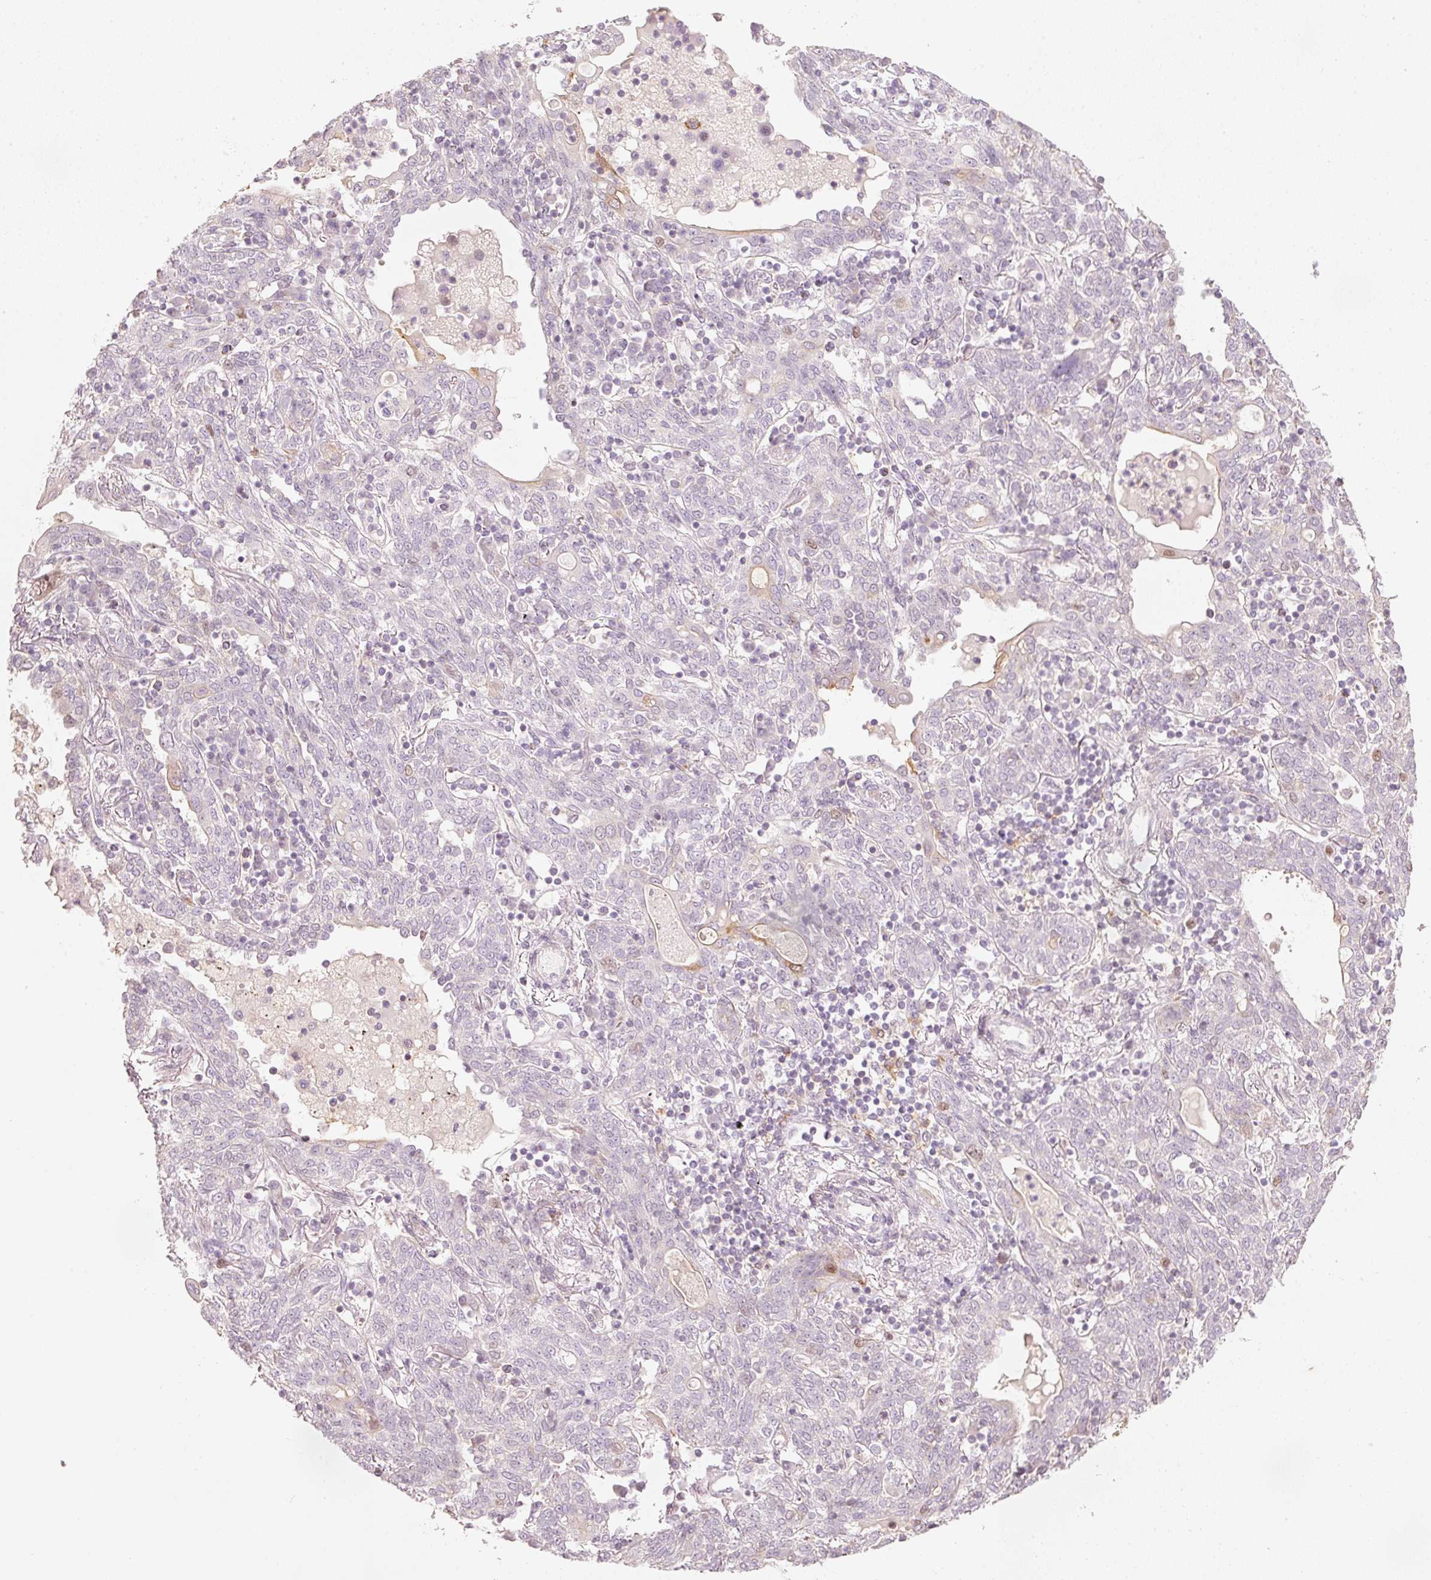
{"staining": {"intensity": "moderate", "quantity": "<25%", "location": "nuclear"}, "tissue": "lung cancer", "cell_type": "Tumor cells", "image_type": "cancer", "snomed": [{"axis": "morphology", "description": "Squamous cell carcinoma, NOS"}, {"axis": "topography", "description": "Lung"}], "caption": "Moderate nuclear protein staining is identified in approximately <25% of tumor cells in squamous cell carcinoma (lung).", "gene": "TREX2", "patient": {"sex": "female", "age": 70}}